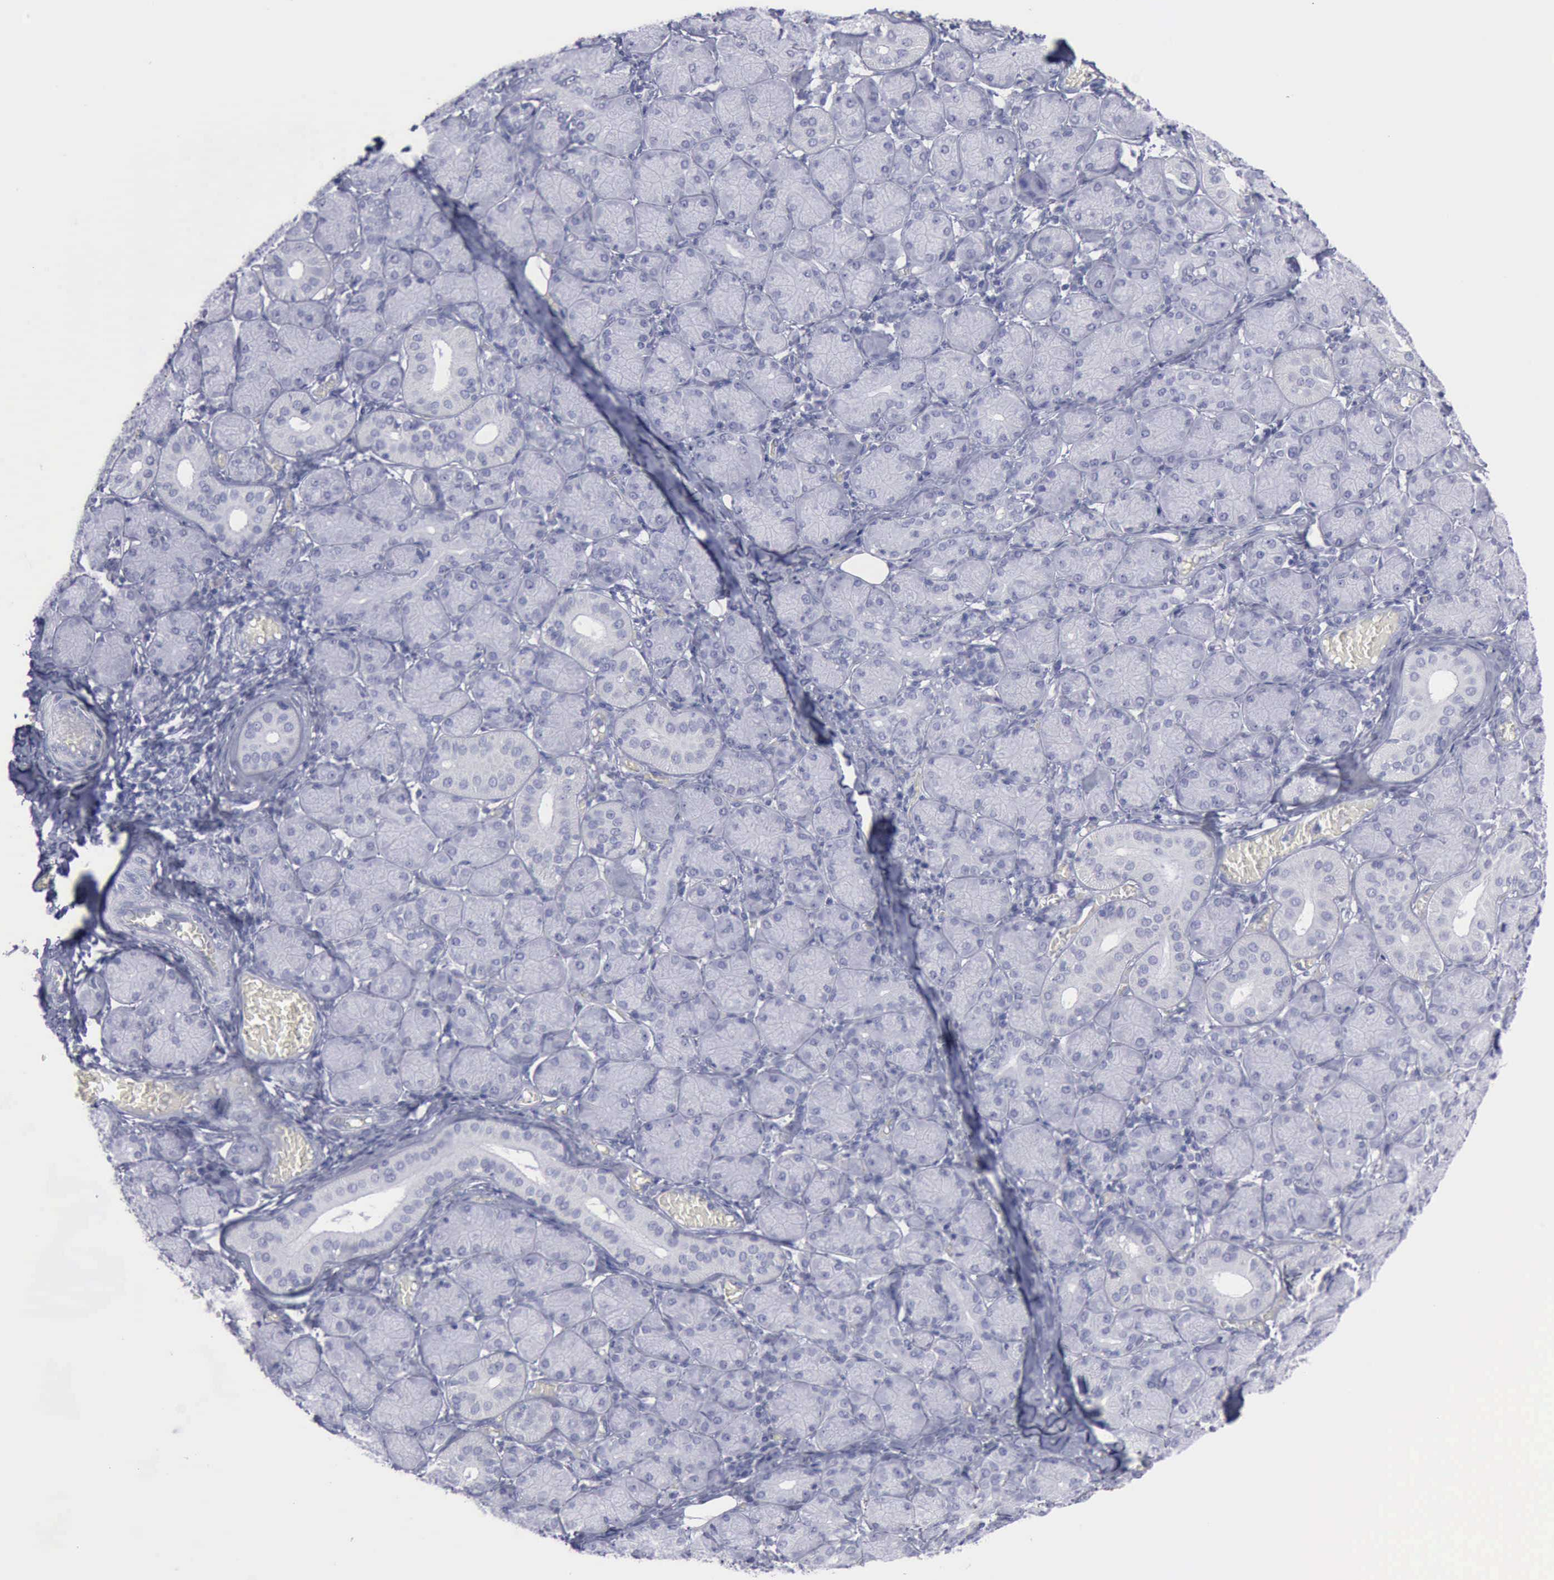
{"staining": {"intensity": "negative", "quantity": "none", "location": "none"}, "tissue": "salivary gland", "cell_type": "Glandular cells", "image_type": "normal", "snomed": [{"axis": "morphology", "description": "Normal tissue, NOS"}, {"axis": "topography", "description": "Salivary gland"}], "caption": "DAB immunohistochemical staining of unremarkable human salivary gland exhibits no significant staining in glandular cells.", "gene": "KRT13", "patient": {"sex": "female", "age": 24}}